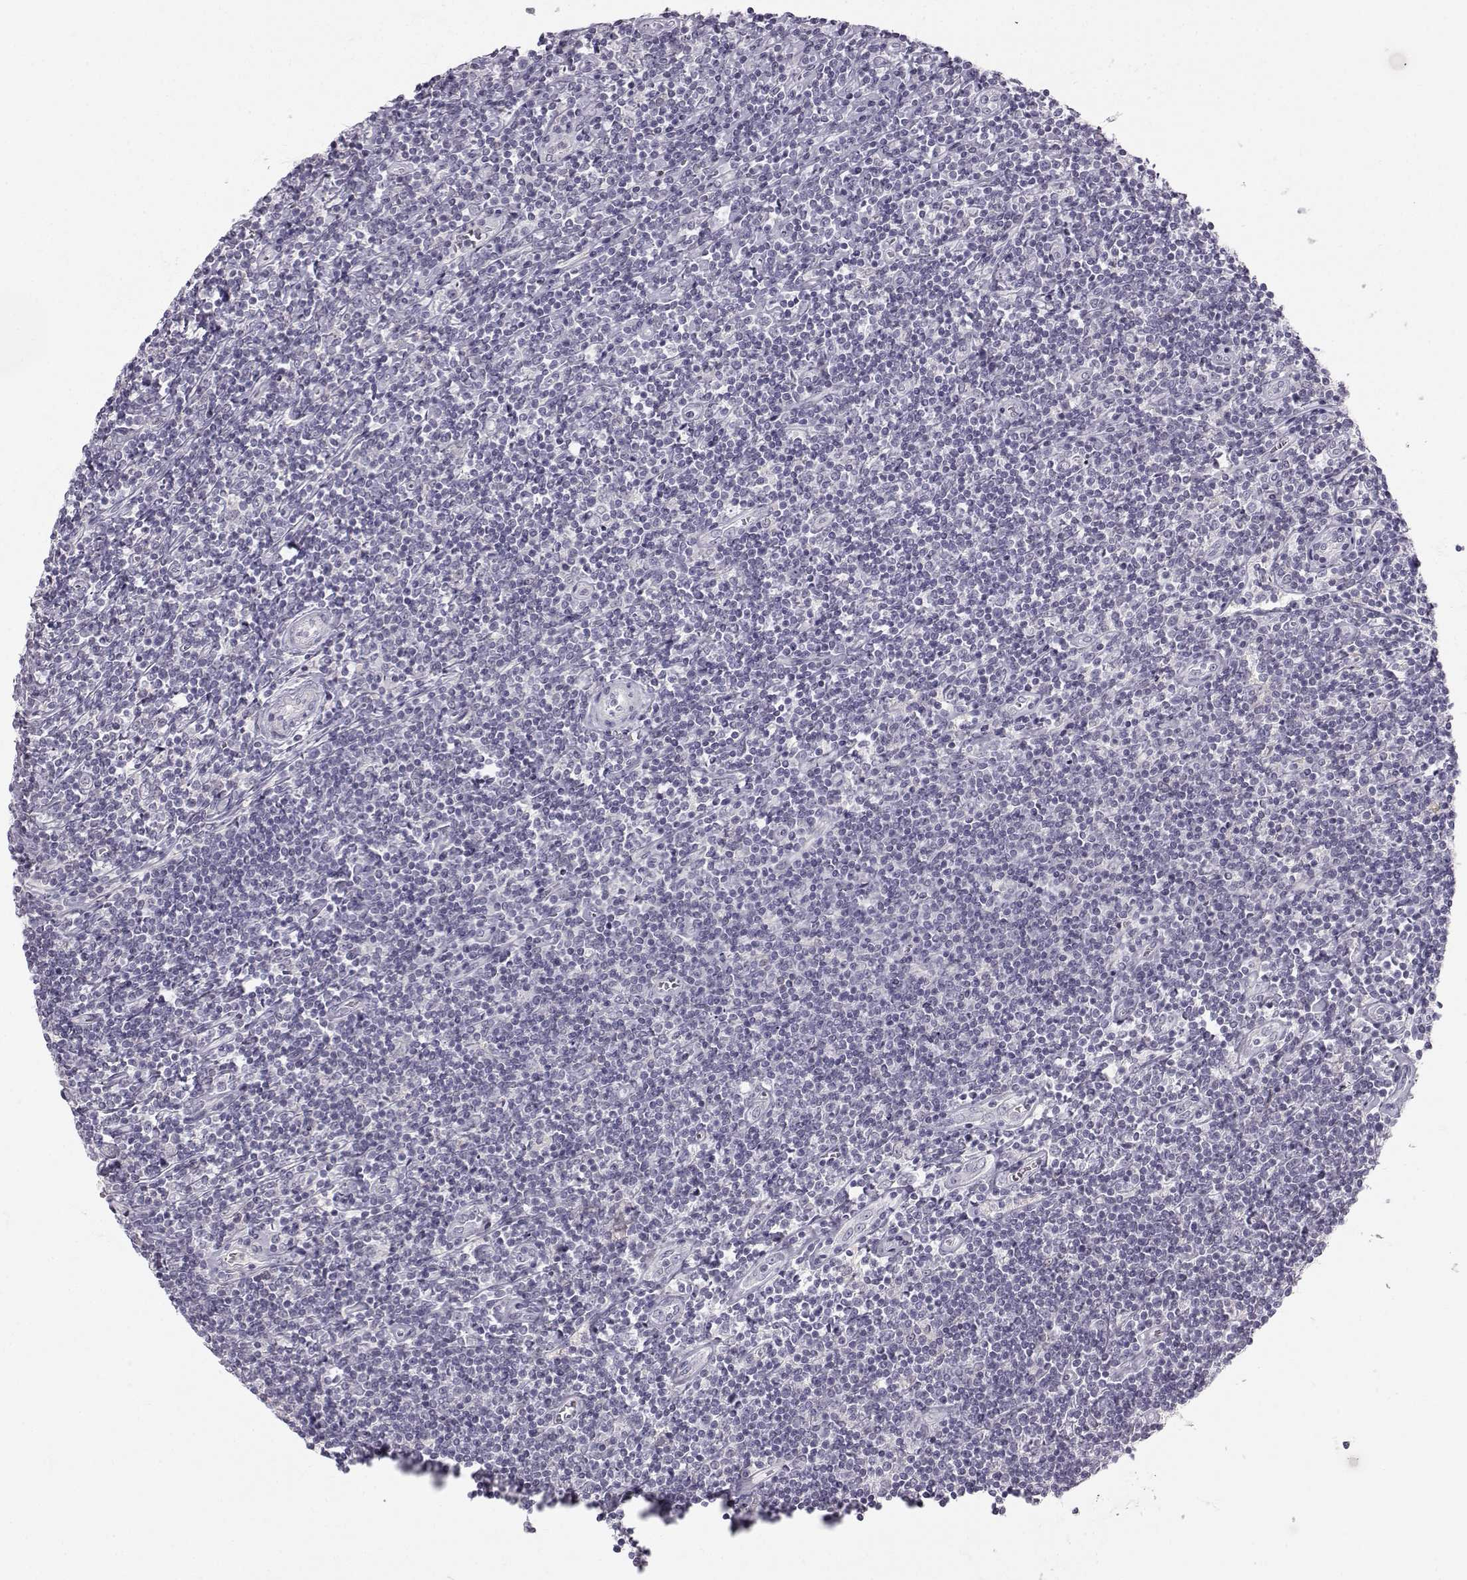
{"staining": {"intensity": "negative", "quantity": "none", "location": "none"}, "tissue": "lymphoma", "cell_type": "Tumor cells", "image_type": "cancer", "snomed": [{"axis": "morphology", "description": "Hodgkin's disease, NOS"}, {"axis": "topography", "description": "Lymph node"}], "caption": "Tumor cells are negative for brown protein staining in Hodgkin's disease.", "gene": "ZNF185", "patient": {"sex": "male", "age": 40}}